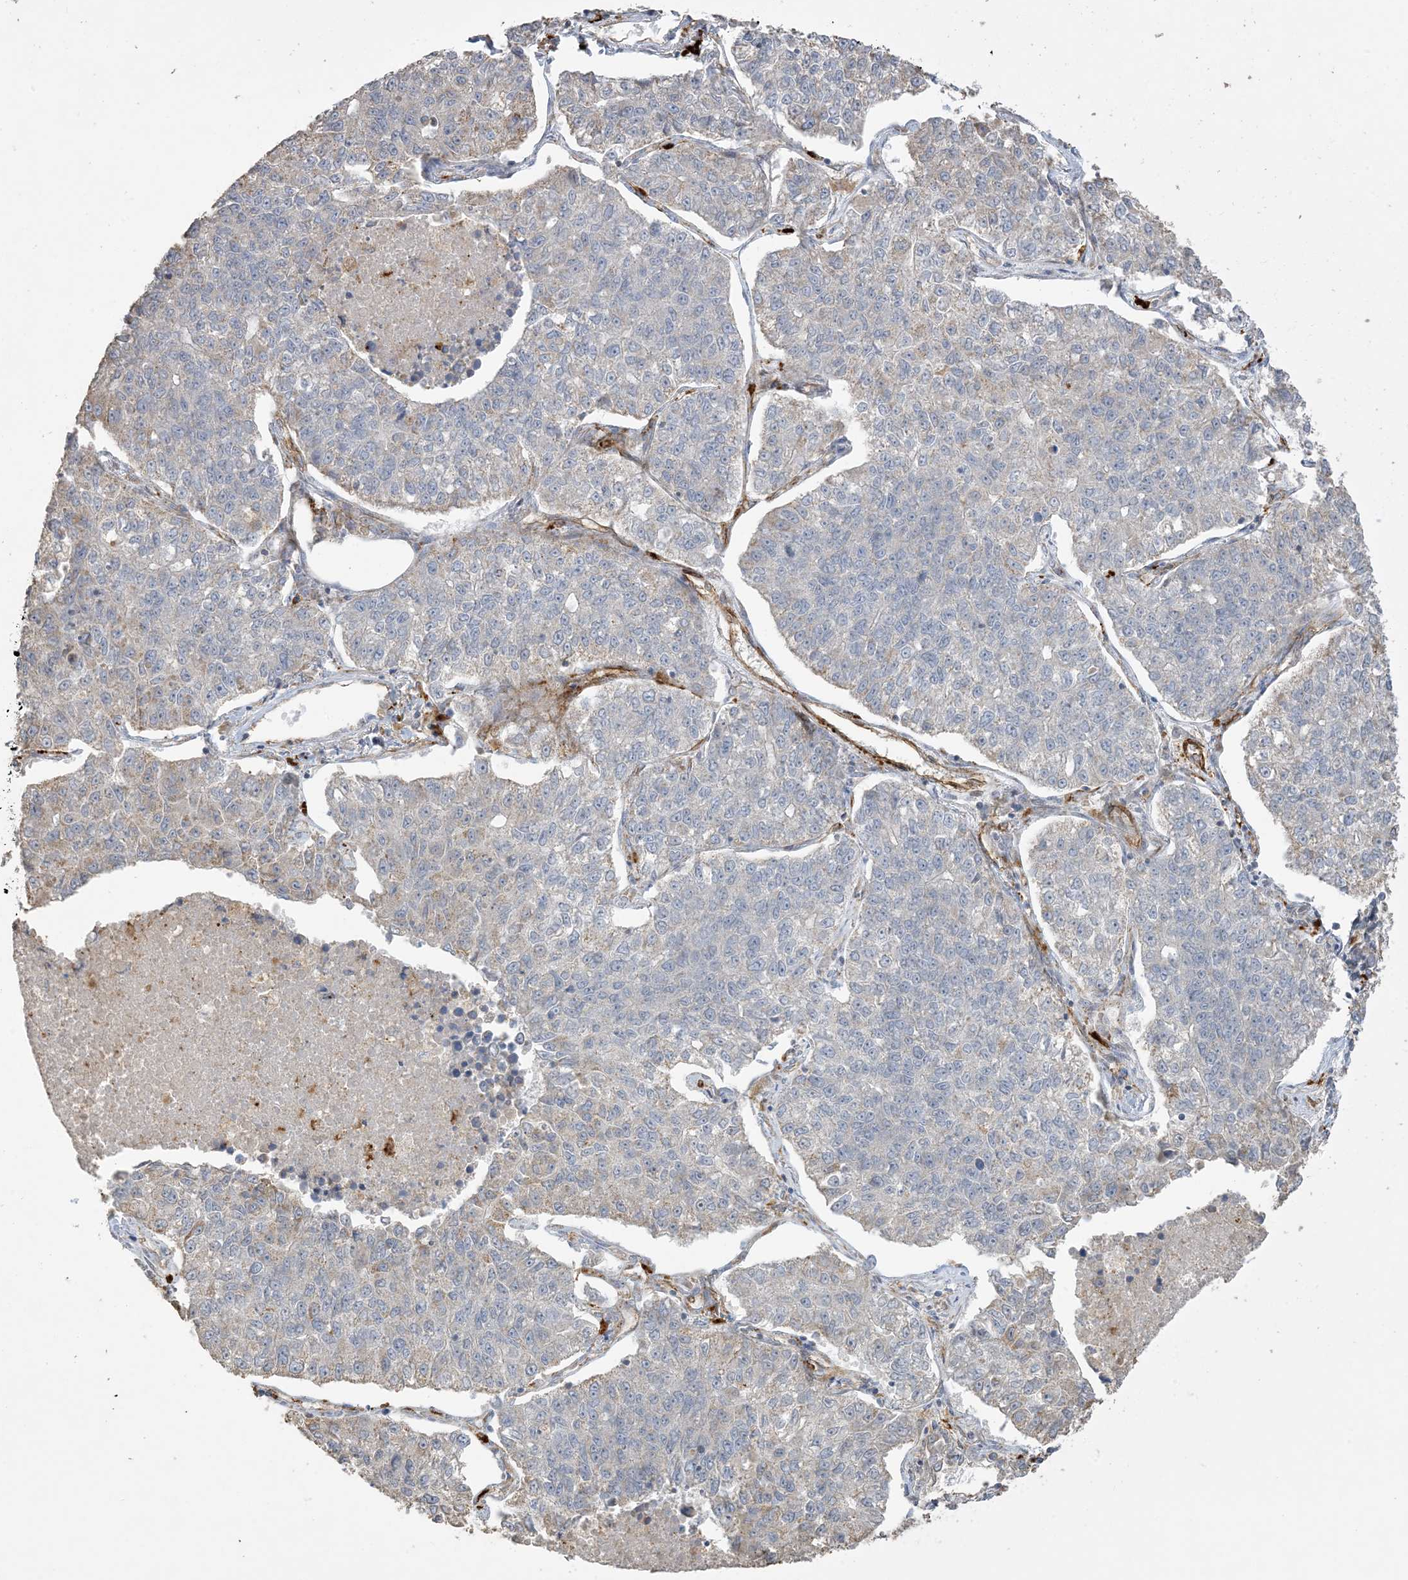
{"staining": {"intensity": "negative", "quantity": "none", "location": "none"}, "tissue": "lung cancer", "cell_type": "Tumor cells", "image_type": "cancer", "snomed": [{"axis": "morphology", "description": "Adenocarcinoma, NOS"}, {"axis": "topography", "description": "Lung"}], "caption": "Immunohistochemical staining of human lung cancer (adenocarcinoma) demonstrates no significant staining in tumor cells.", "gene": "AGA", "patient": {"sex": "male", "age": 49}}